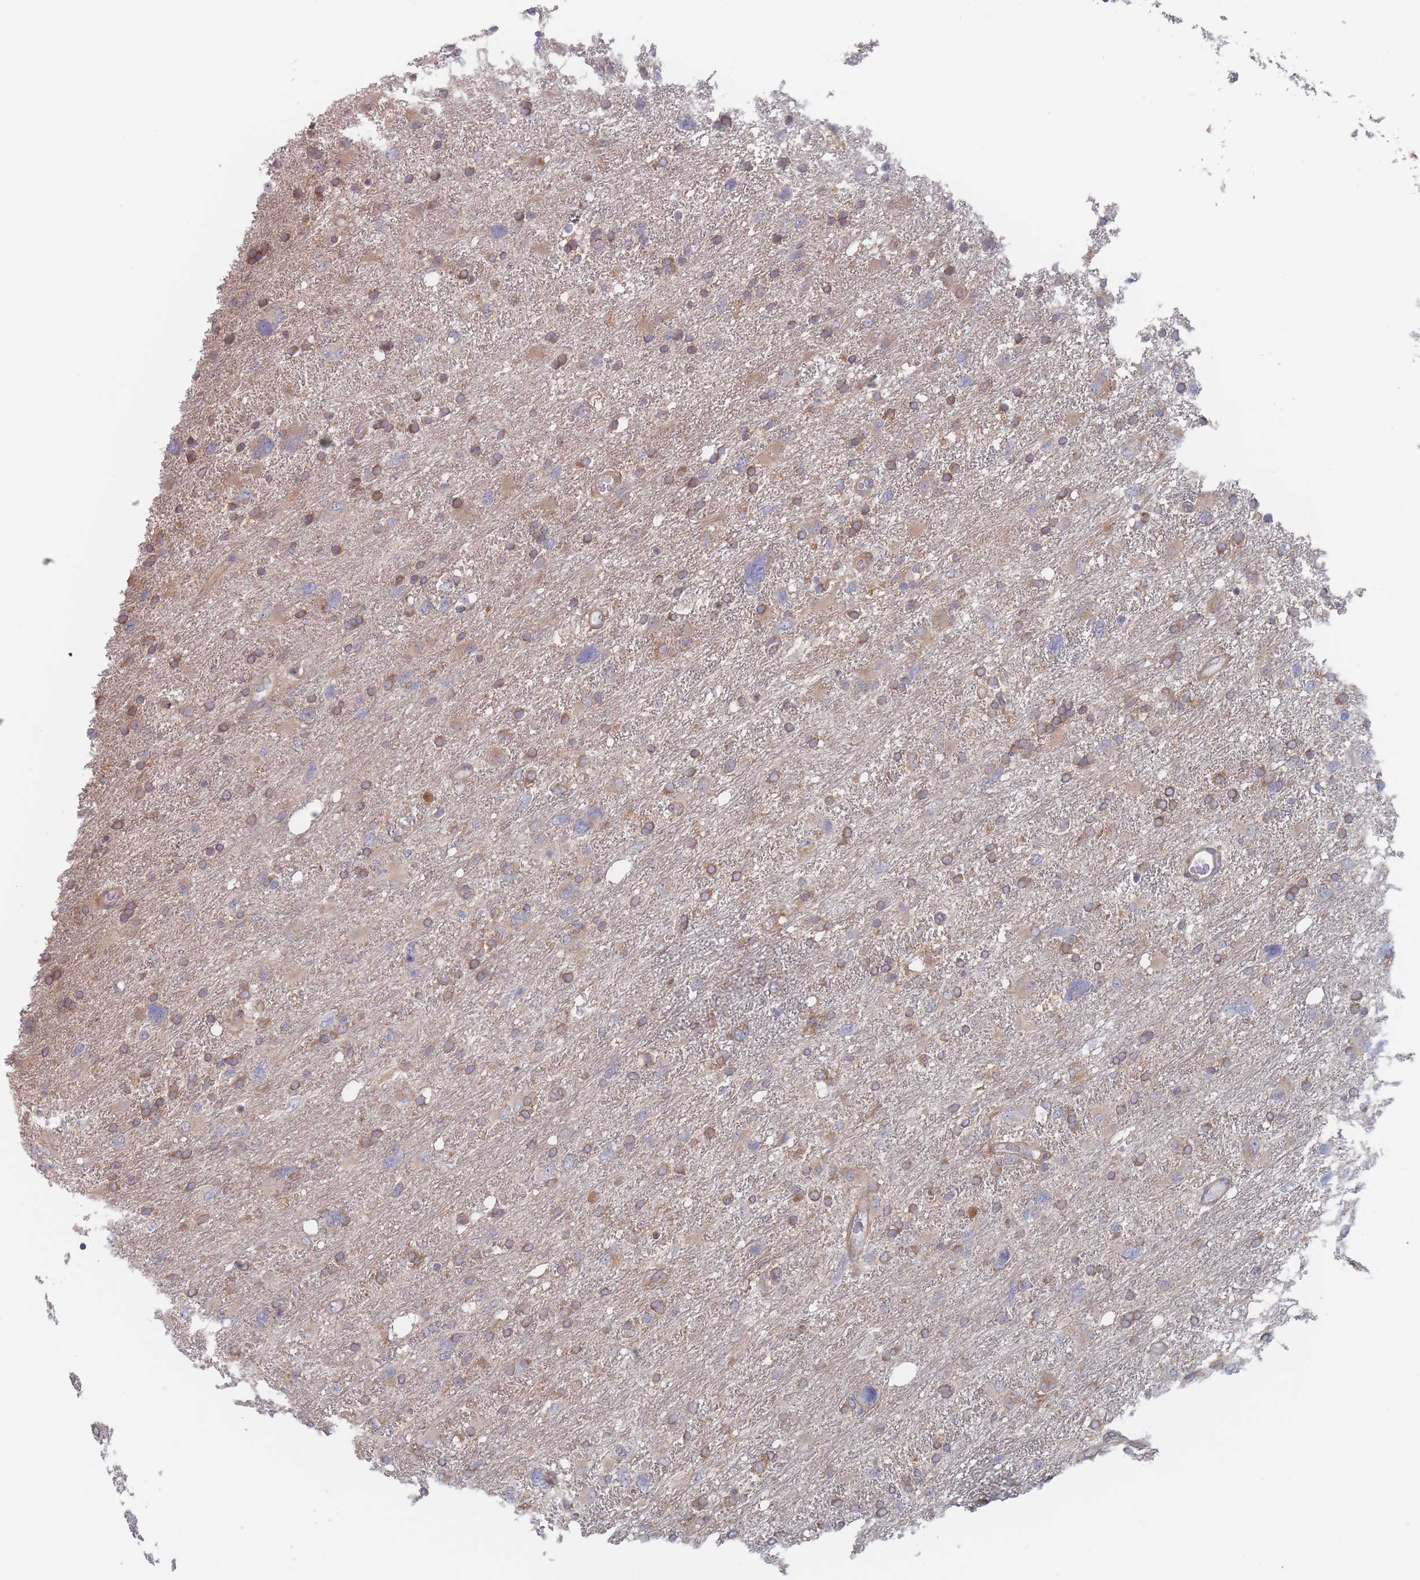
{"staining": {"intensity": "moderate", "quantity": "25%-75%", "location": "cytoplasmic/membranous"}, "tissue": "glioma", "cell_type": "Tumor cells", "image_type": "cancer", "snomed": [{"axis": "morphology", "description": "Glioma, malignant, High grade"}, {"axis": "topography", "description": "Brain"}], "caption": "Protein expression analysis of human malignant glioma (high-grade) reveals moderate cytoplasmic/membranous positivity in approximately 25%-75% of tumor cells.", "gene": "EFCC1", "patient": {"sex": "male", "age": 61}}